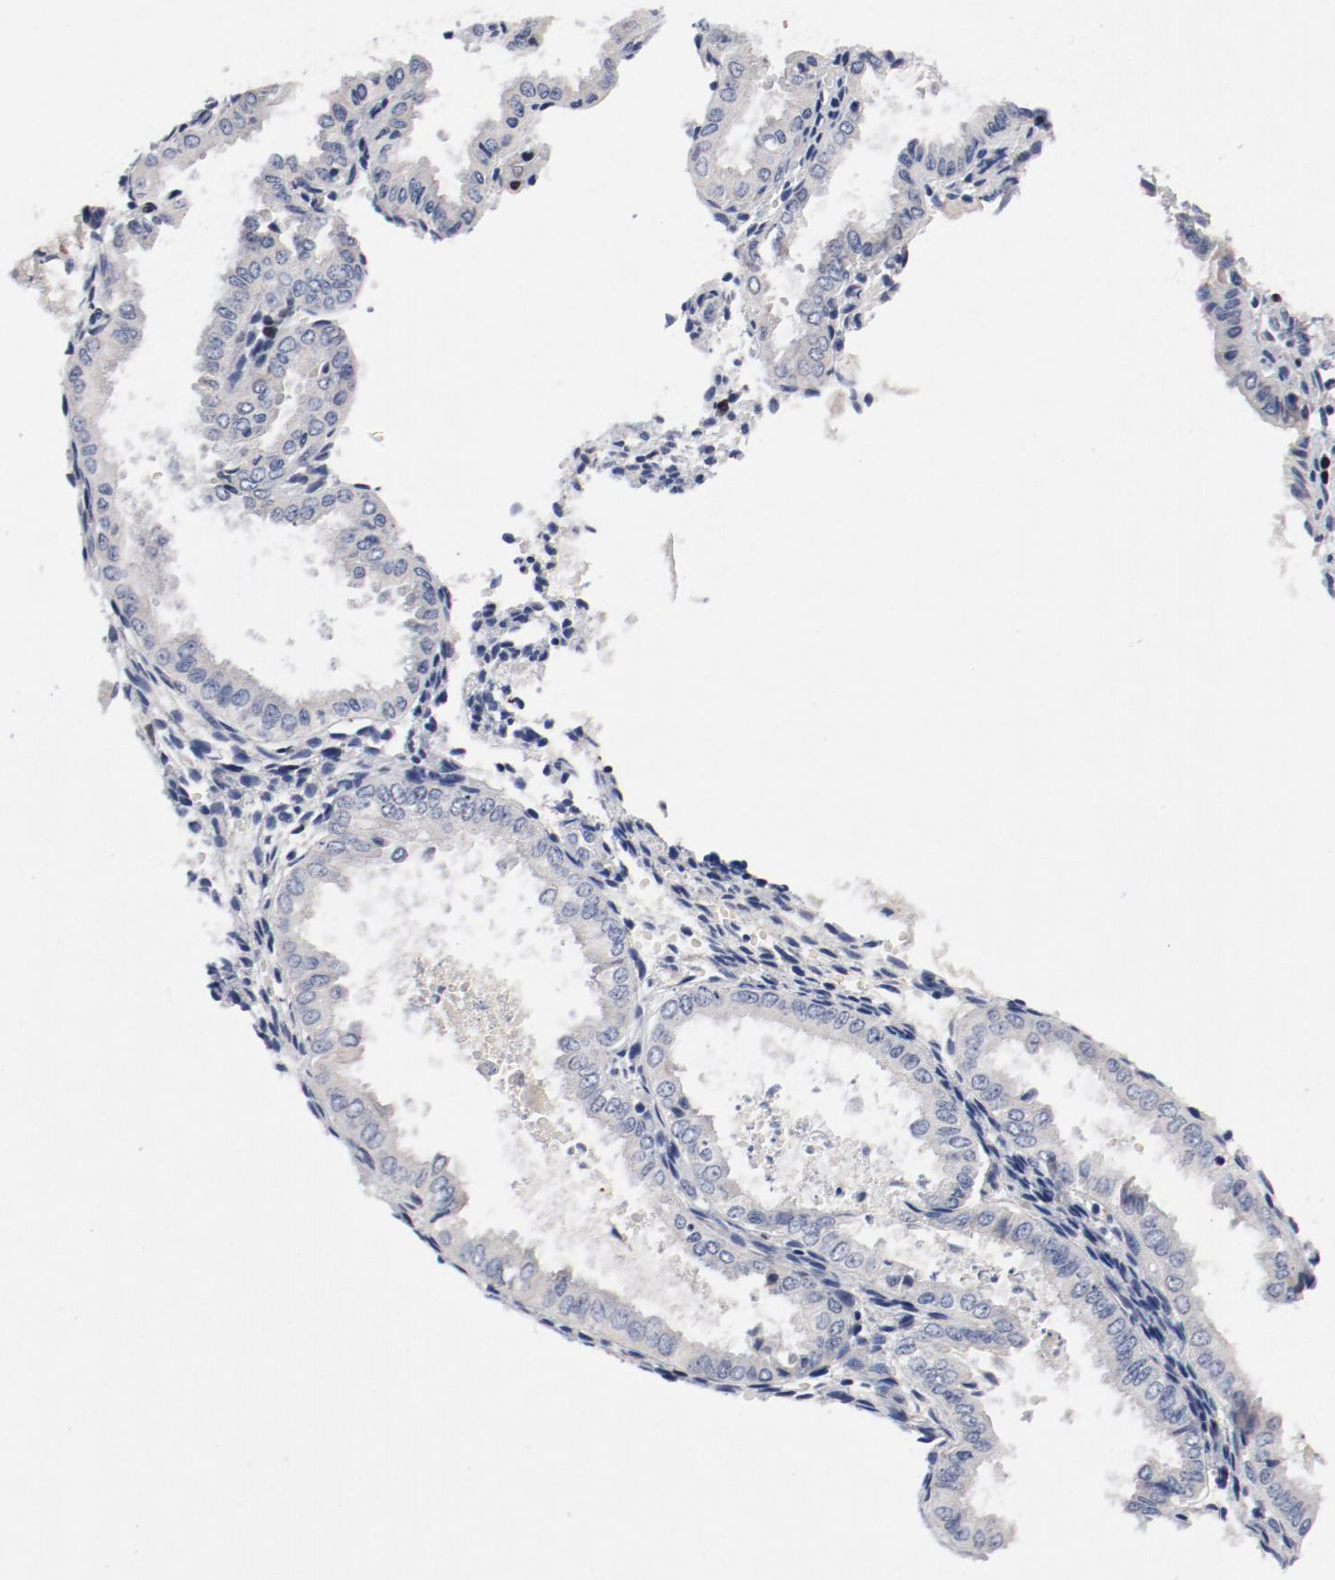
{"staining": {"intensity": "negative", "quantity": "none", "location": "none"}, "tissue": "endometrium", "cell_type": "Cells in endometrial stroma", "image_type": "normal", "snomed": [{"axis": "morphology", "description": "Normal tissue, NOS"}, {"axis": "topography", "description": "Endometrium"}], "caption": "DAB immunohistochemical staining of benign human endometrium reveals no significant positivity in cells in endometrial stroma. Brightfield microscopy of immunohistochemistry stained with DAB (brown) and hematoxylin (blue), captured at high magnification.", "gene": "BIRC5", "patient": {"sex": "female", "age": 33}}